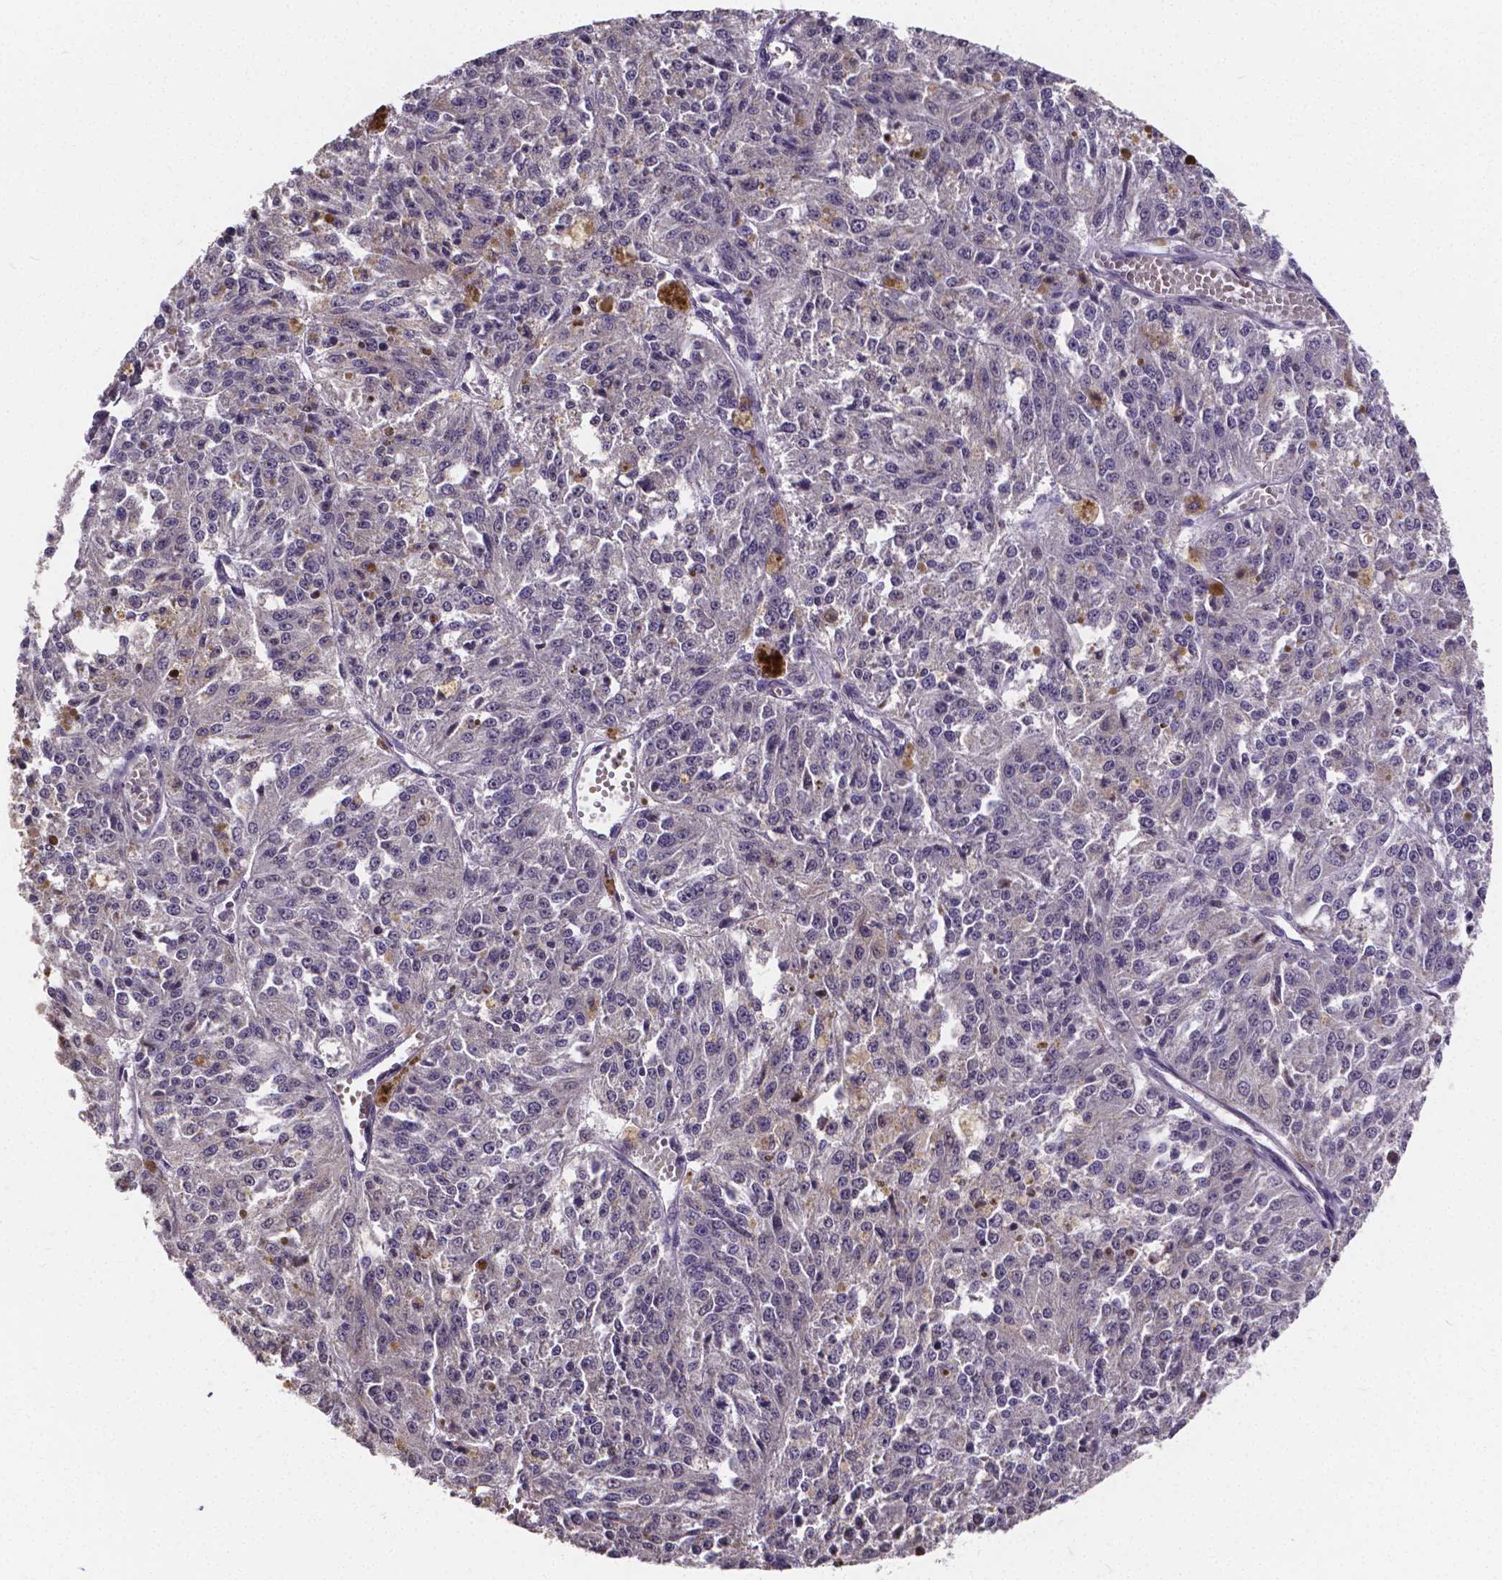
{"staining": {"intensity": "negative", "quantity": "none", "location": "none"}, "tissue": "melanoma", "cell_type": "Tumor cells", "image_type": "cancer", "snomed": [{"axis": "morphology", "description": "Malignant melanoma, Metastatic site"}, {"axis": "topography", "description": "Lymph node"}], "caption": "Melanoma stained for a protein using immunohistochemistry (IHC) displays no staining tumor cells.", "gene": "CTNNA2", "patient": {"sex": "female", "age": 64}}